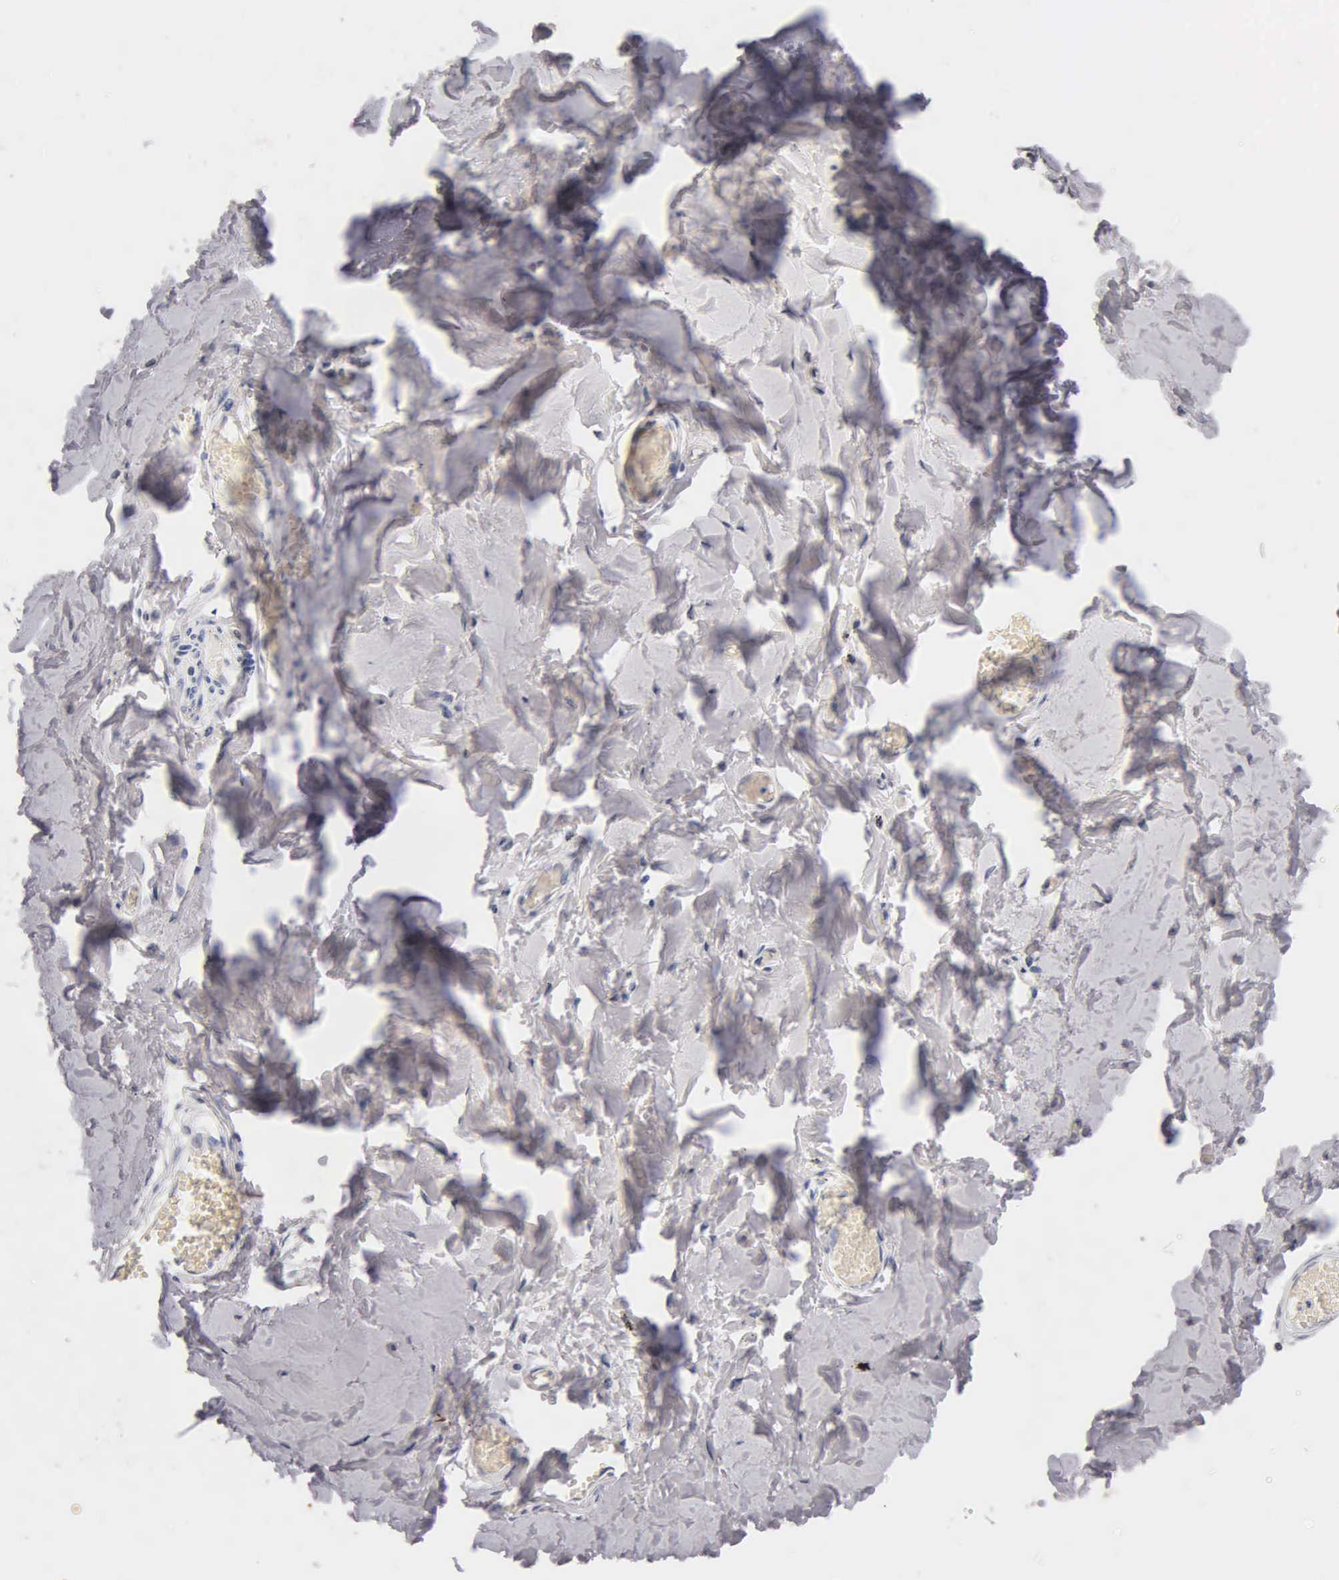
{"staining": {"intensity": "weak", "quantity": ">75%", "location": "cytoplasmic/membranous"}, "tissue": "adipose tissue", "cell_type": "Adipocytes", "image_type": "normal", "snomed": [{"axis": "morphology", "description": "Normal tissue, NOS"}, {"axis": "morphology", "description": "Sarcoma, NOS"}, {"axis": "topography", "description": "Skin"}, {"axis": "topography", "description": "Soft tissue"}], "caption": "Immunohistochemical staining of normal human adipose tissue displays >75% levels of weak cytoplasmic/membranous protein expression in about >75% of adipocytes.", "gene": "SST", "patient": {"sex": "female", "age": 51}}